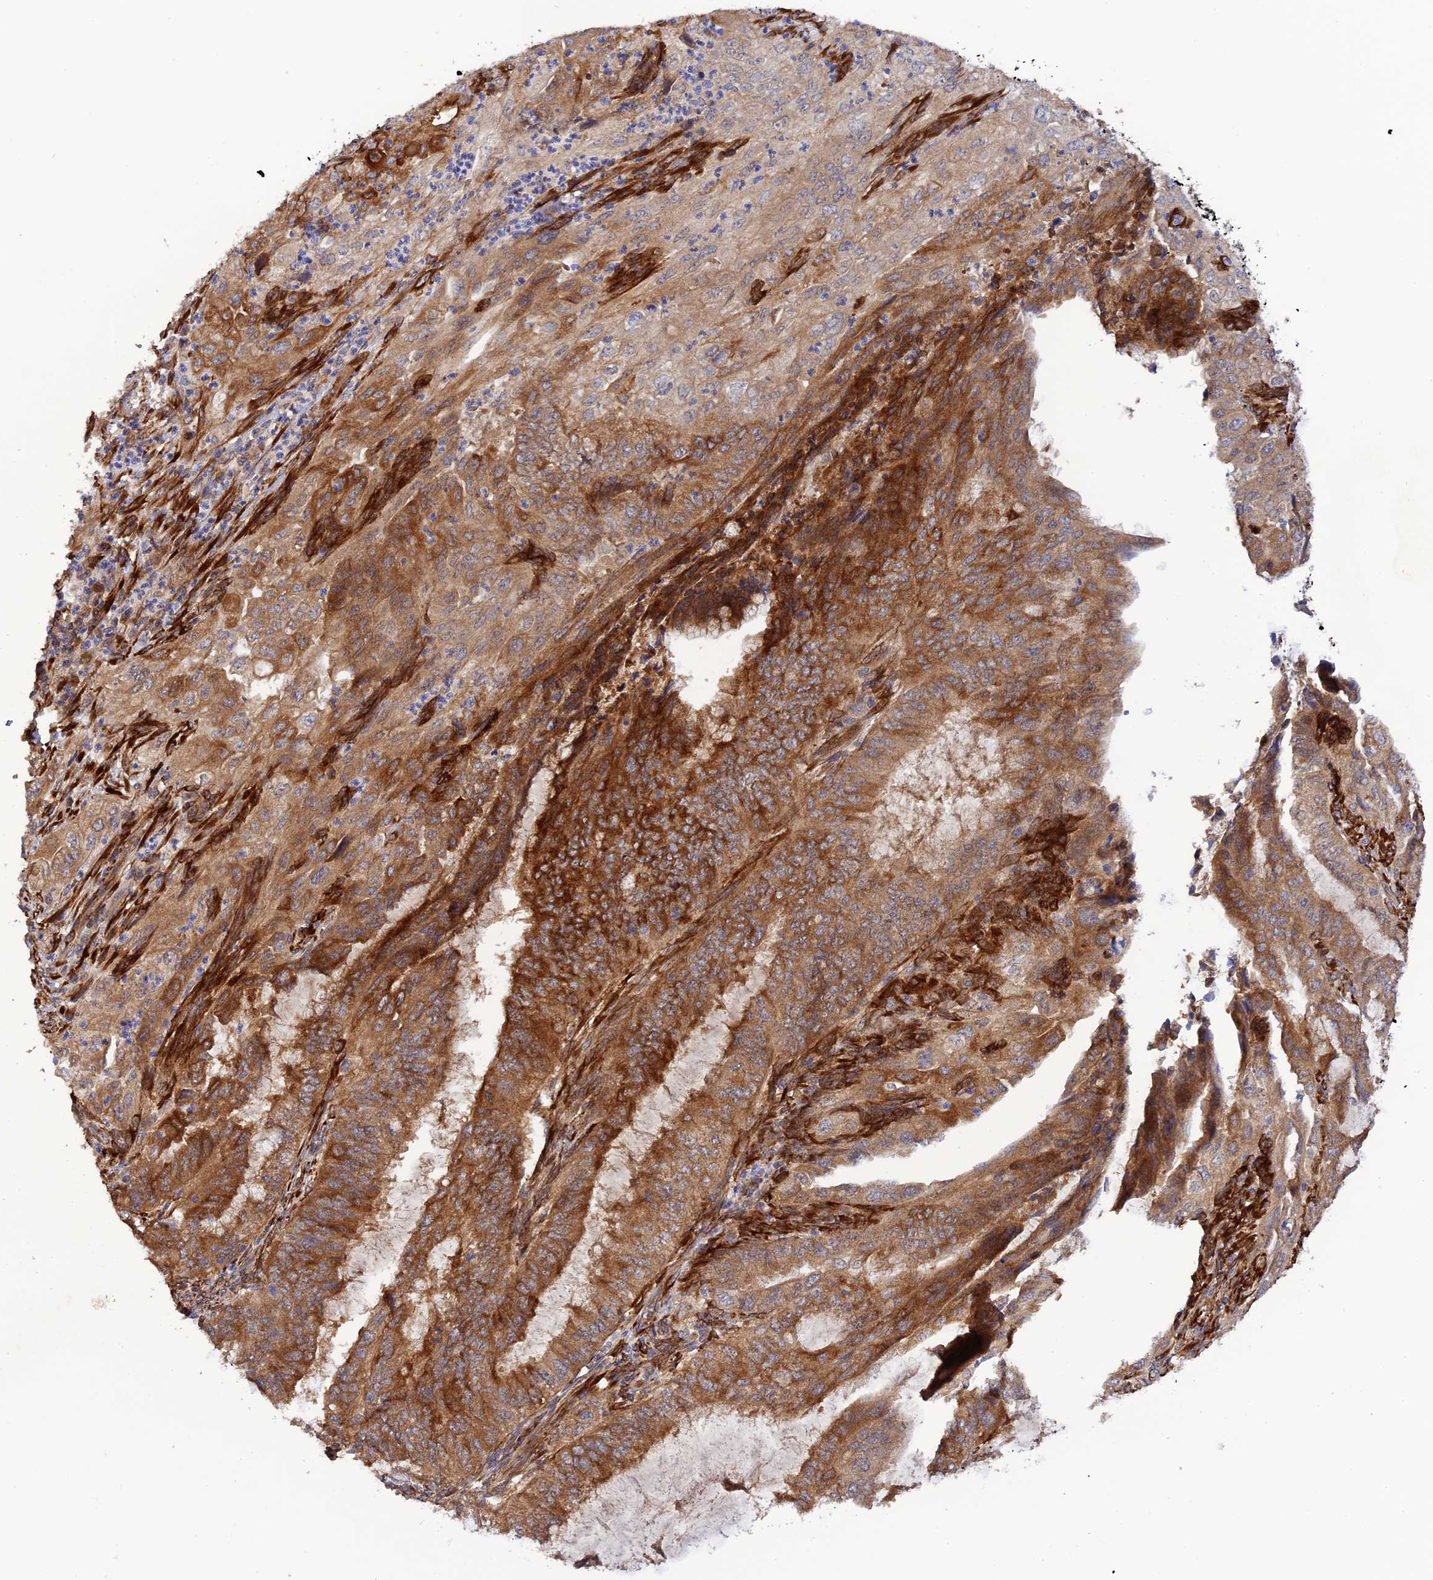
{"staining": {"intensity": "strong", "quantity": "25%-75%", "location": "cytoplasmic/membranous"}, "tissue": "endometrial cancer", "cell_type": "Tumor cells", "image_type": "cancer", "snomed": [{"axis": "morphology", "description": "Adenocarcinoma, NOS"}, {"axis": "topography", "description": "Endometrium"}], "caption": "Human endometrial cancer stained for a protein (brown) demonstrates strong cytoplasmic/membranous positive staining in about 25%-75% of tumor cells.", "gene": "P3H3", "patient": {"sex": "female", "age": 51}}